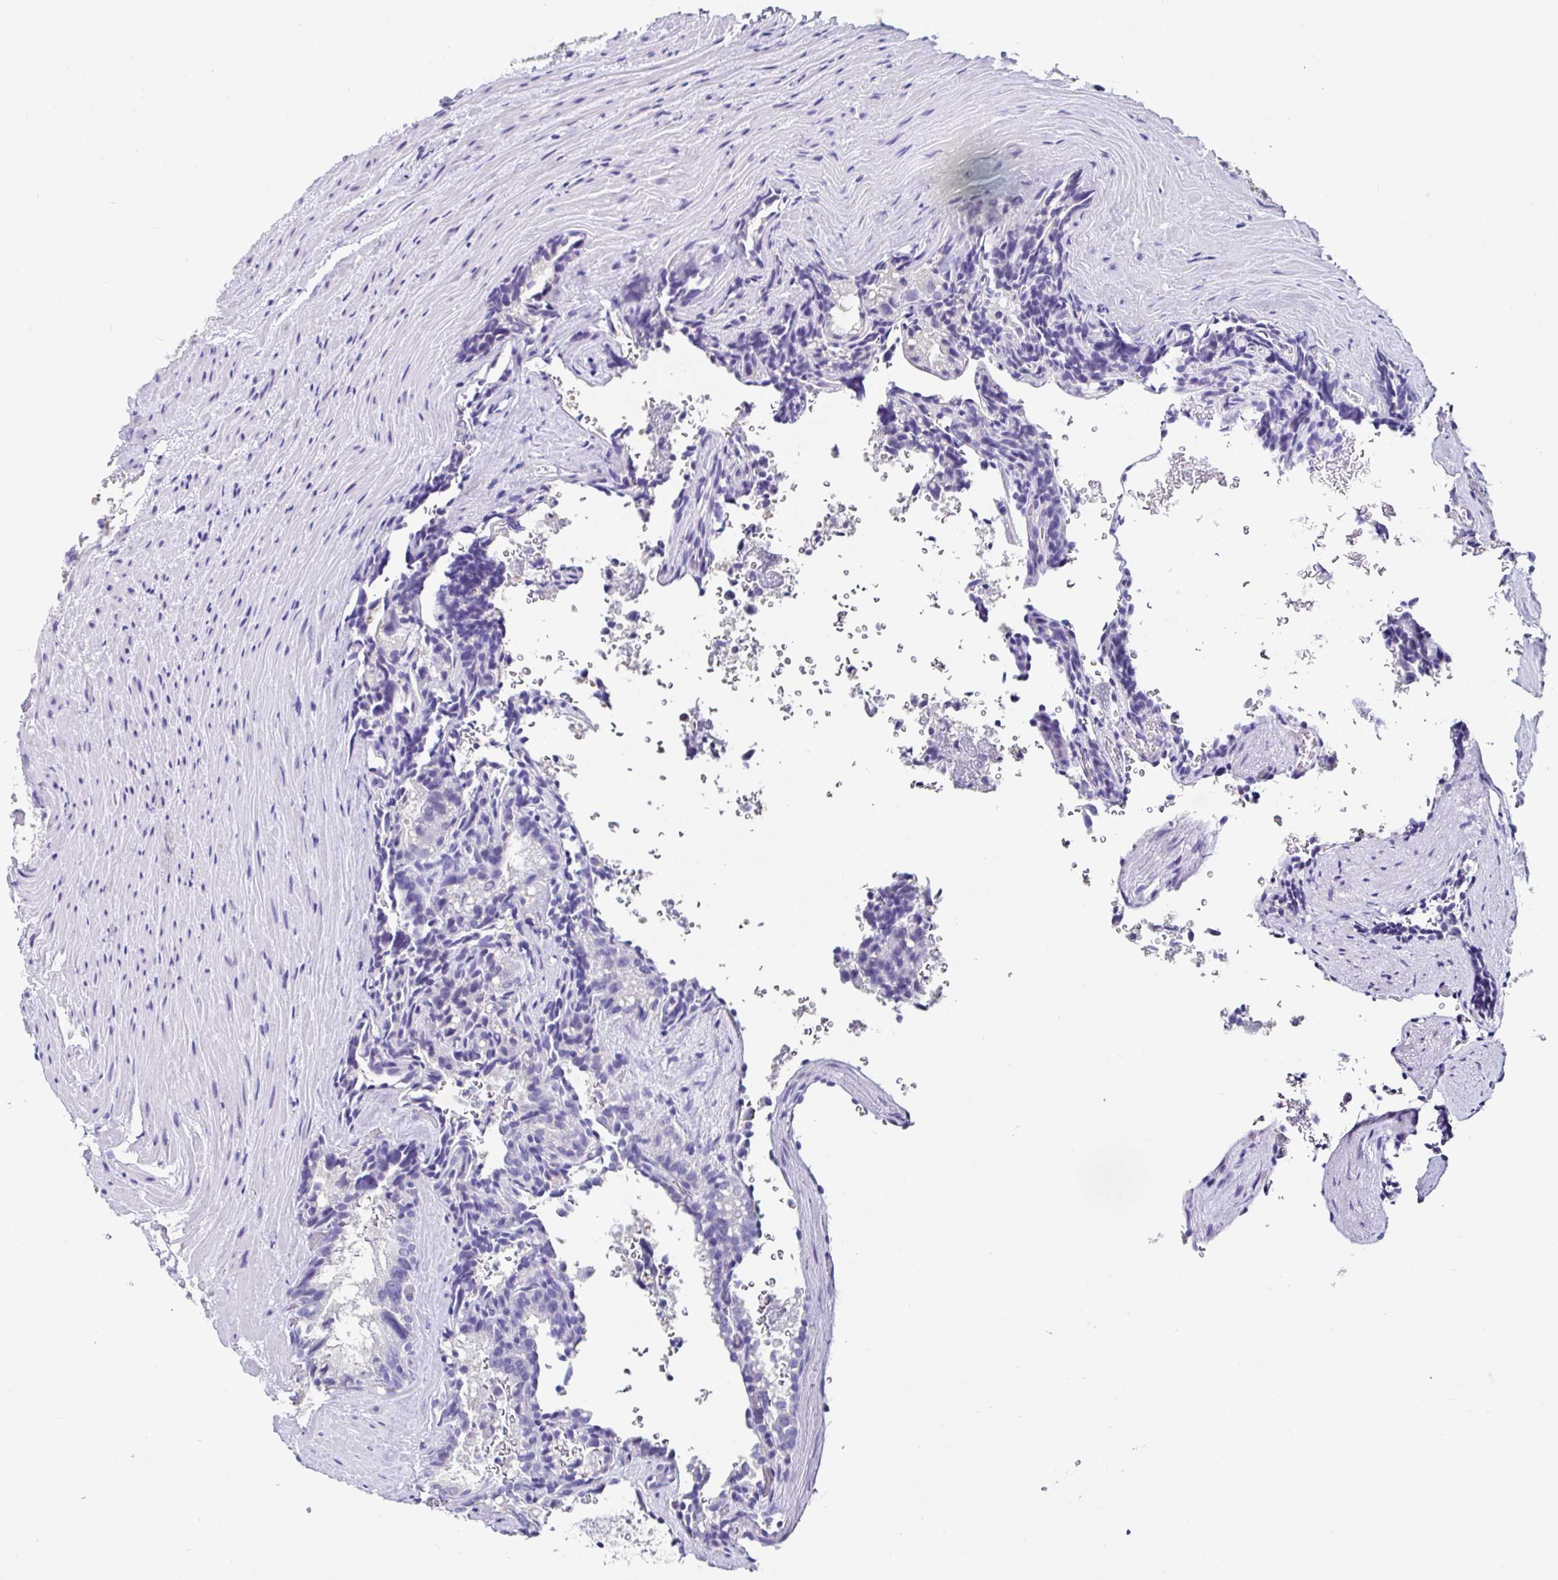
{"staining": {"intensity": "negative", "quantity": "none", "location": "none"}, "tissue": "seminal vesicle", "cell_type": "Glandular cells", "image_type": "normal", "snomed": [{"axis": "morphology", "description": "Normal tissue, NOS"}, {"axis": "topography", "description": "Seminal veicle"}], "caption": "Immunohistochemistry histopathology image of benign seminal vesicle: seminal vesicle stained with DAB (3,3'-diaminobenzidine) shows no significant protein expression in glandular cells.", "gene": "TMPRSS11E", "patient": {"sex": "male", "age": 47}}